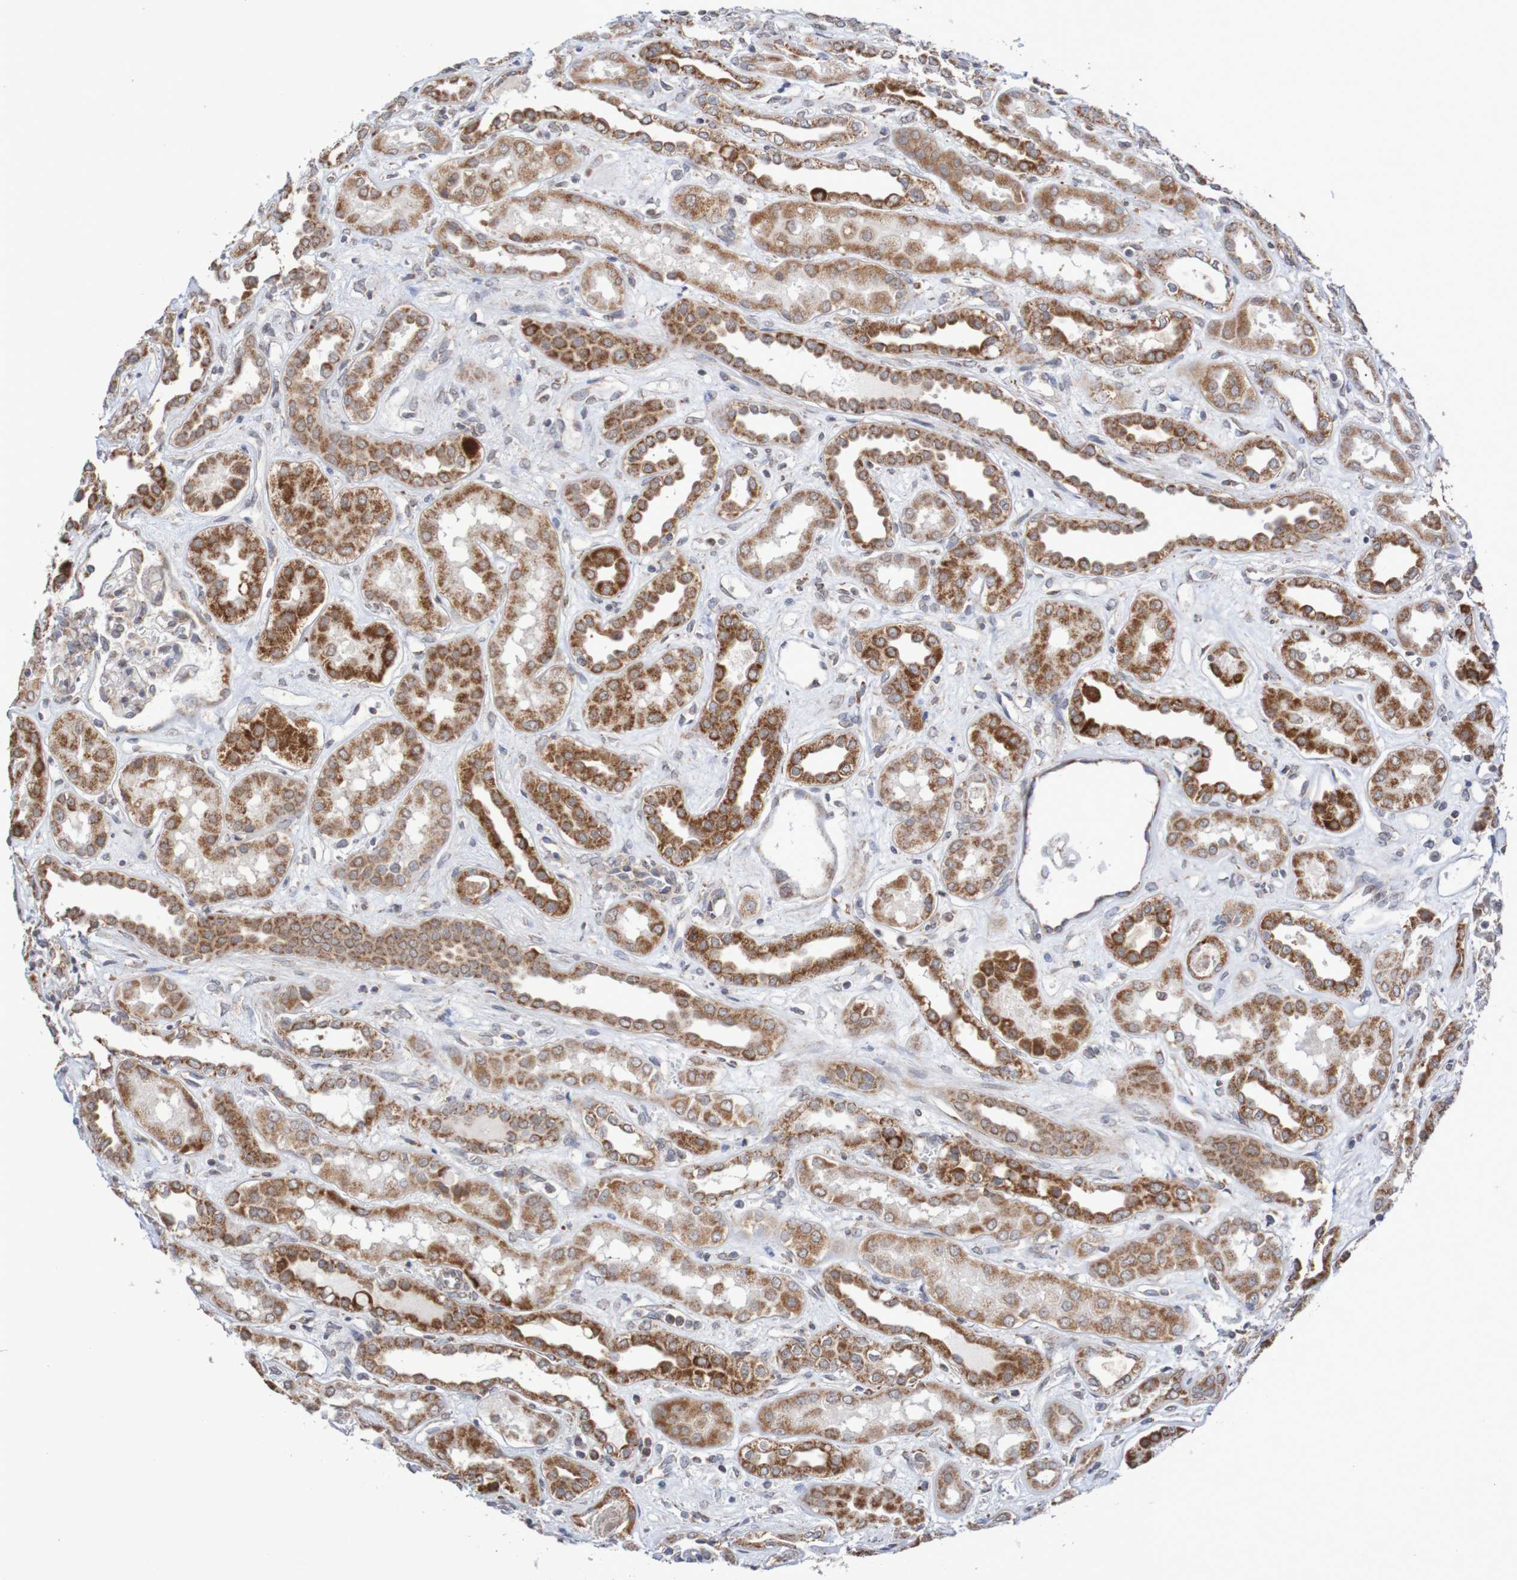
{"staining": {"intensity": "negative", "quantity": "none", "location": "none"}, "tissue": "kidney", "cell_type": "Cells in glomeruli", "image_type": "normal", "snomed": [{"axis": "morphology", "description": "Normal tissue, NOS"}, {"axis": "topography", "description": "Kidney"}], "caption": "High power microscopy photomicrograph of an immunohistochemistry photomicrograph of benign kidney, revealing no significant staining in cells in glomeruli.", "gene": "DVL1", "patient": {"sex": "male", "age": 59}}